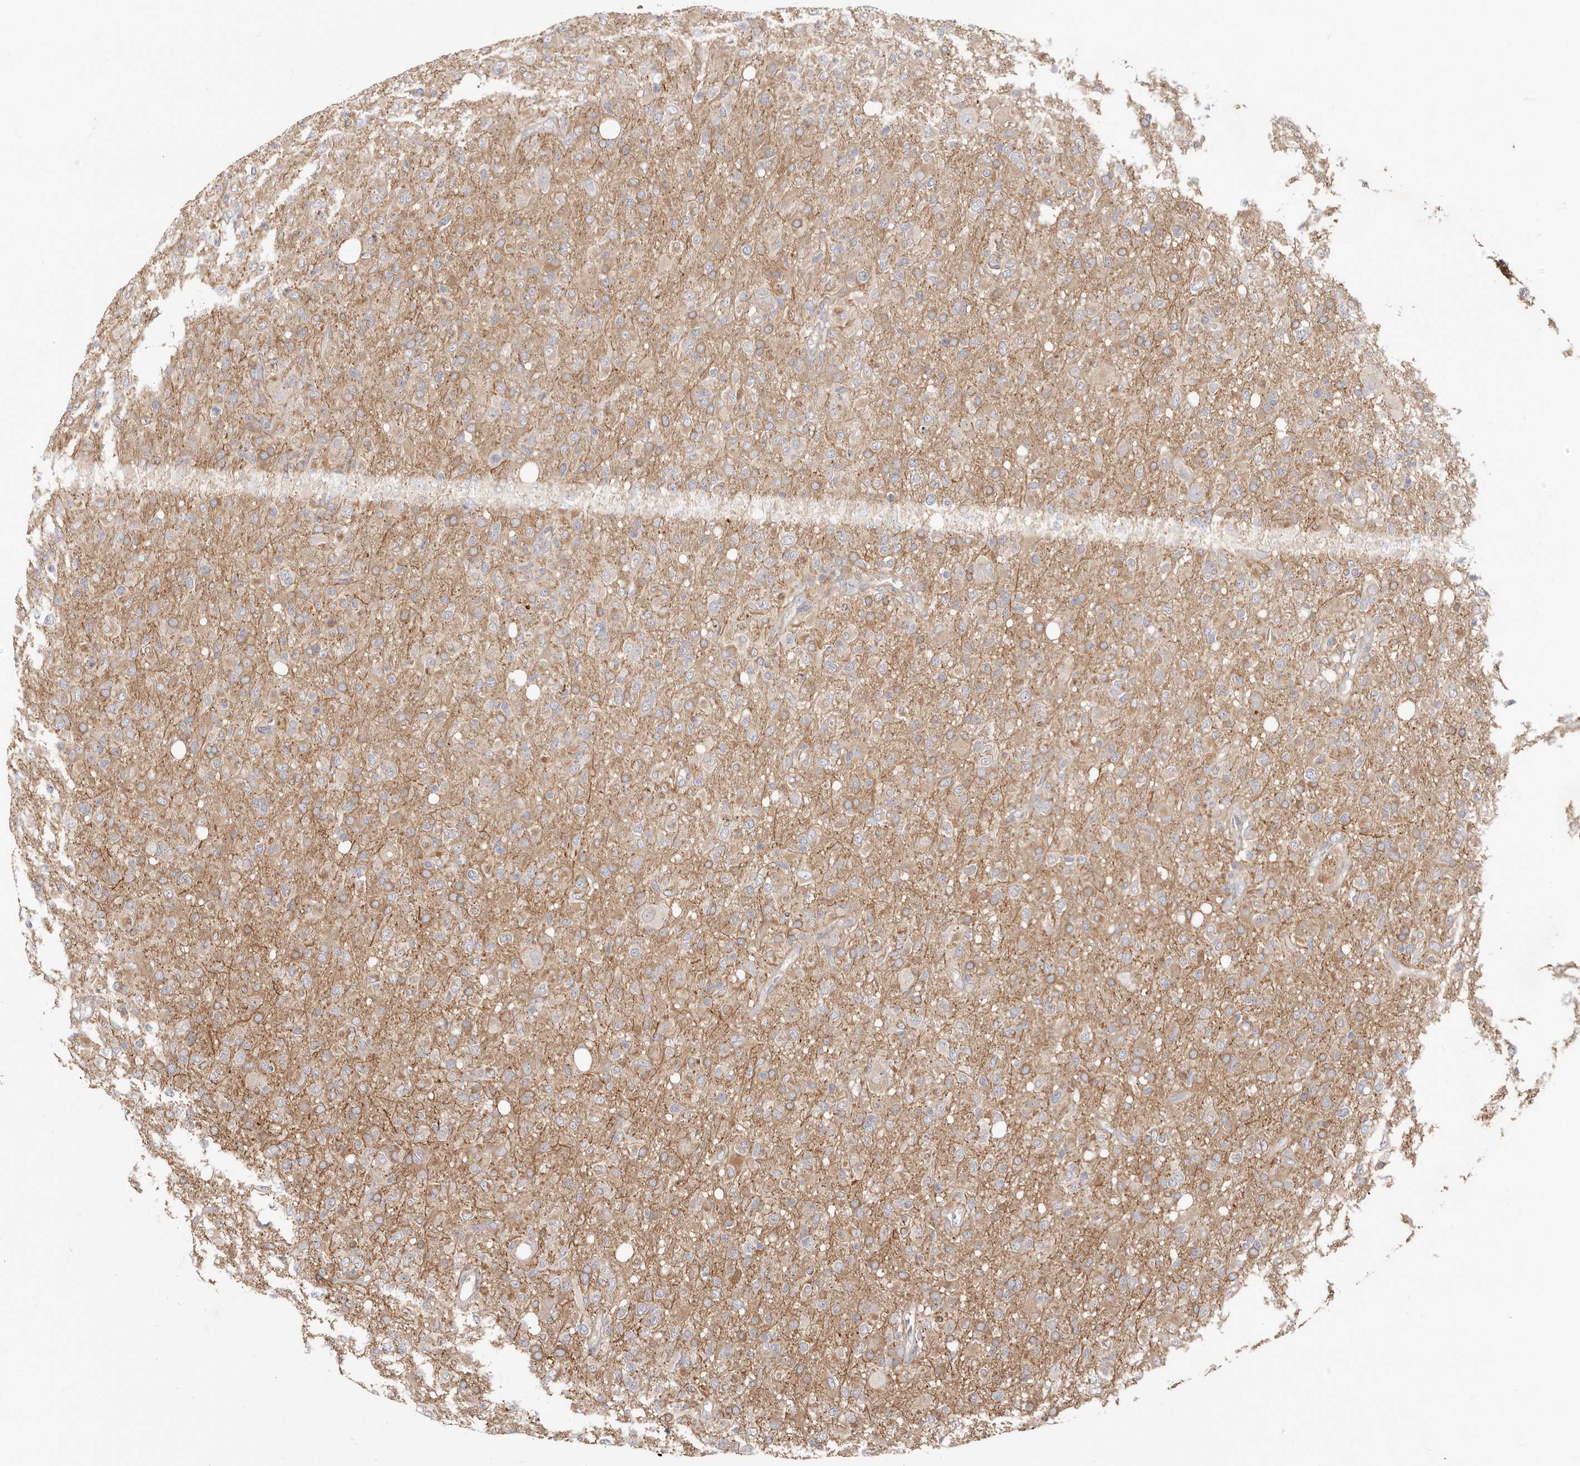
{"staining": {"intensity": "weak", "quantity": "25%-75%", "location": "cytoplasmic/membranous"}, "tissue": "glioma", "cell_type": "Tumor cells", "image_type": "cancer", "snomed": [{"axis": "morphology", "description": "Glioma, malignant, High grade"}, {"axis": "topography", "description": "Brain"}], "caption": "A brown stain labels weak cytoplasmic/membranous expression of a protein in human glioma tumor cells.", "gene": "GPATCH4", "patient": {"sex": "female", "age": 57}}